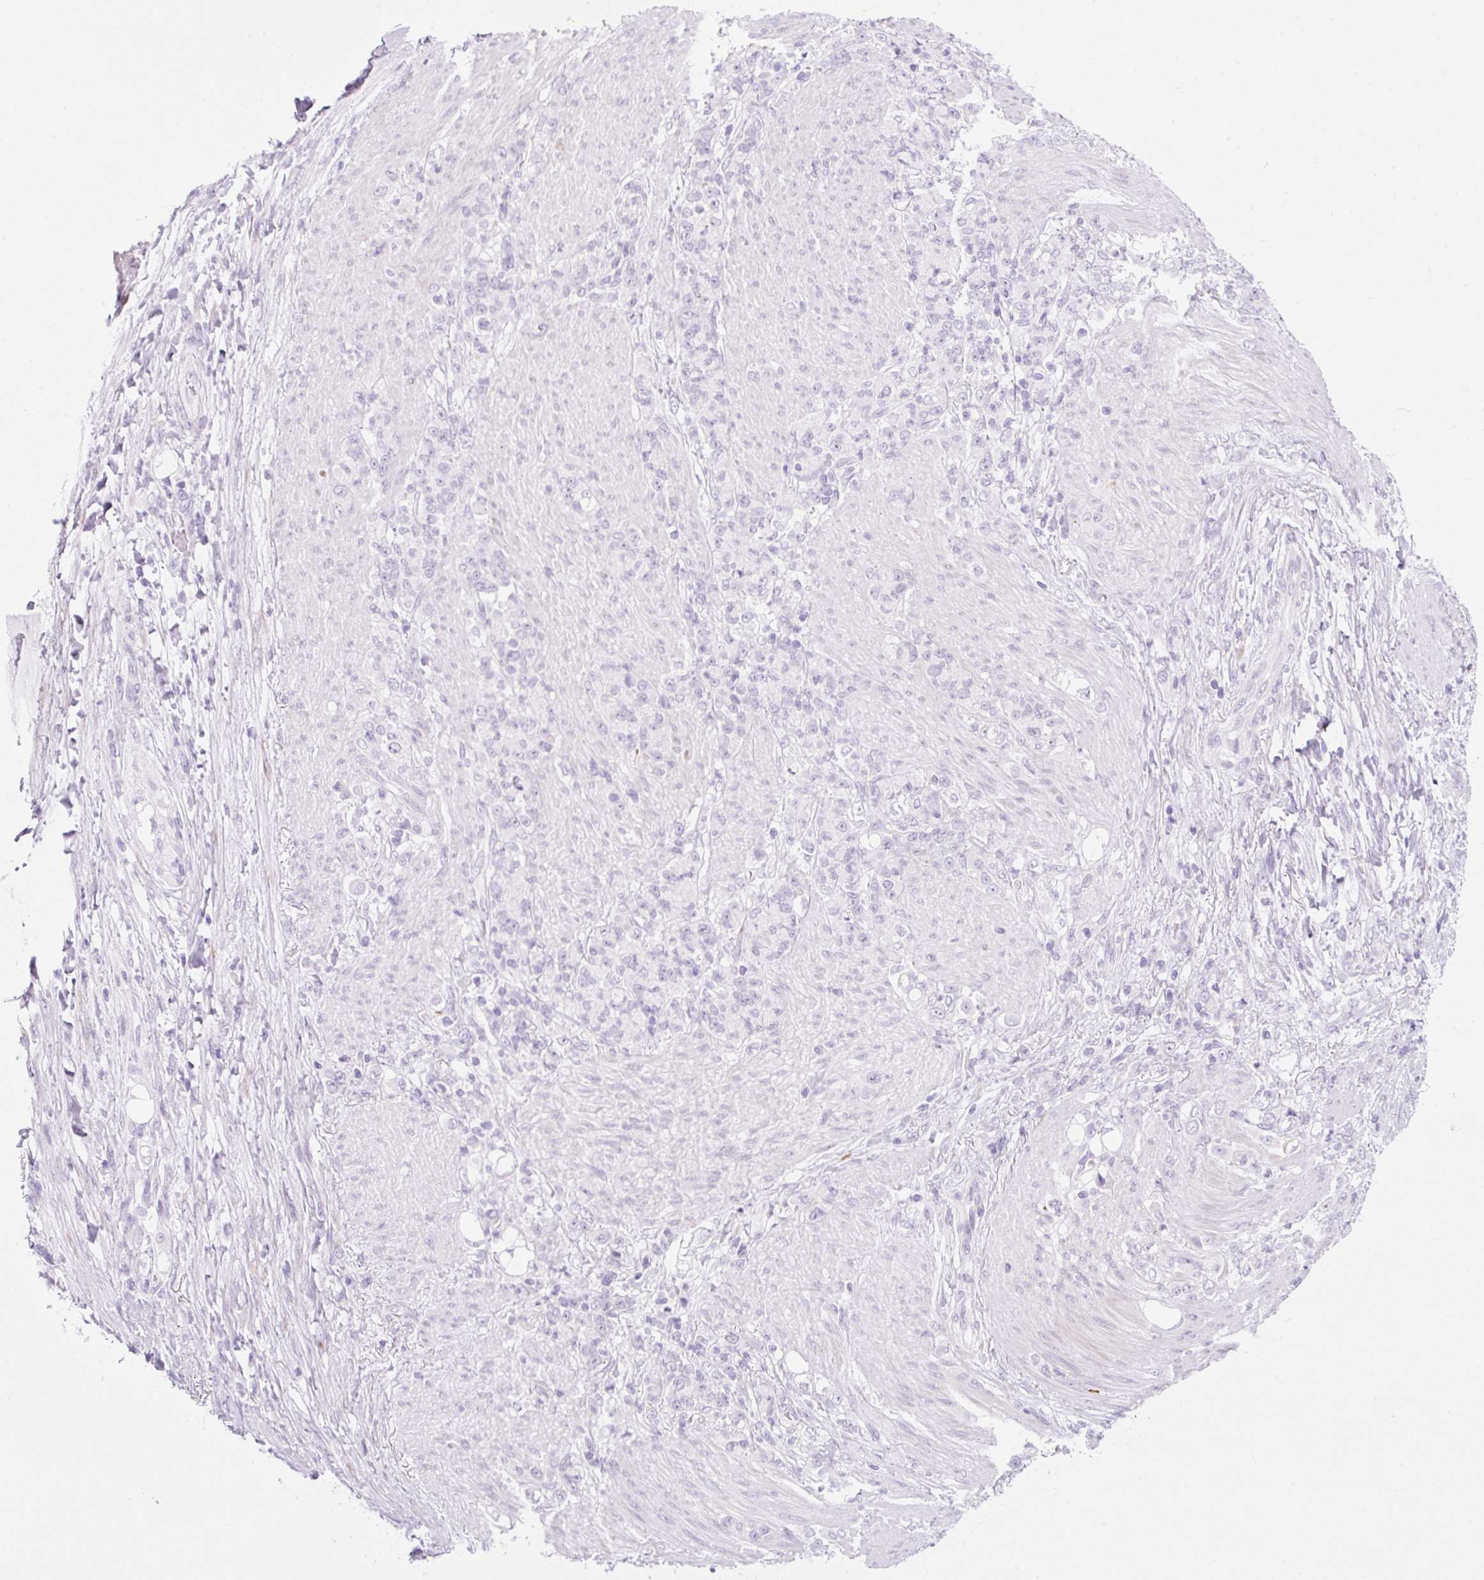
{"staining": {"intensity": "negative", "quantity": "none", "location": "none"}, "tissue": "stomach cancer", "cell_type": "Tumor cells", "image_type": "cancer", "snomed": [{"axis": "morphology", "description": "Adenocarcinoma, NOS"}, {"axis": "topography", "description": "Stomach"}], "caption": "Tumor cells are negative for protein expression in human stomach adenocarcinoma. (Brightfield microscopy of DAB immunohistochemistry (IHC) at high magnification).", "gene": "ZNF121", "patient": {"sex": "female", "age": 79}}